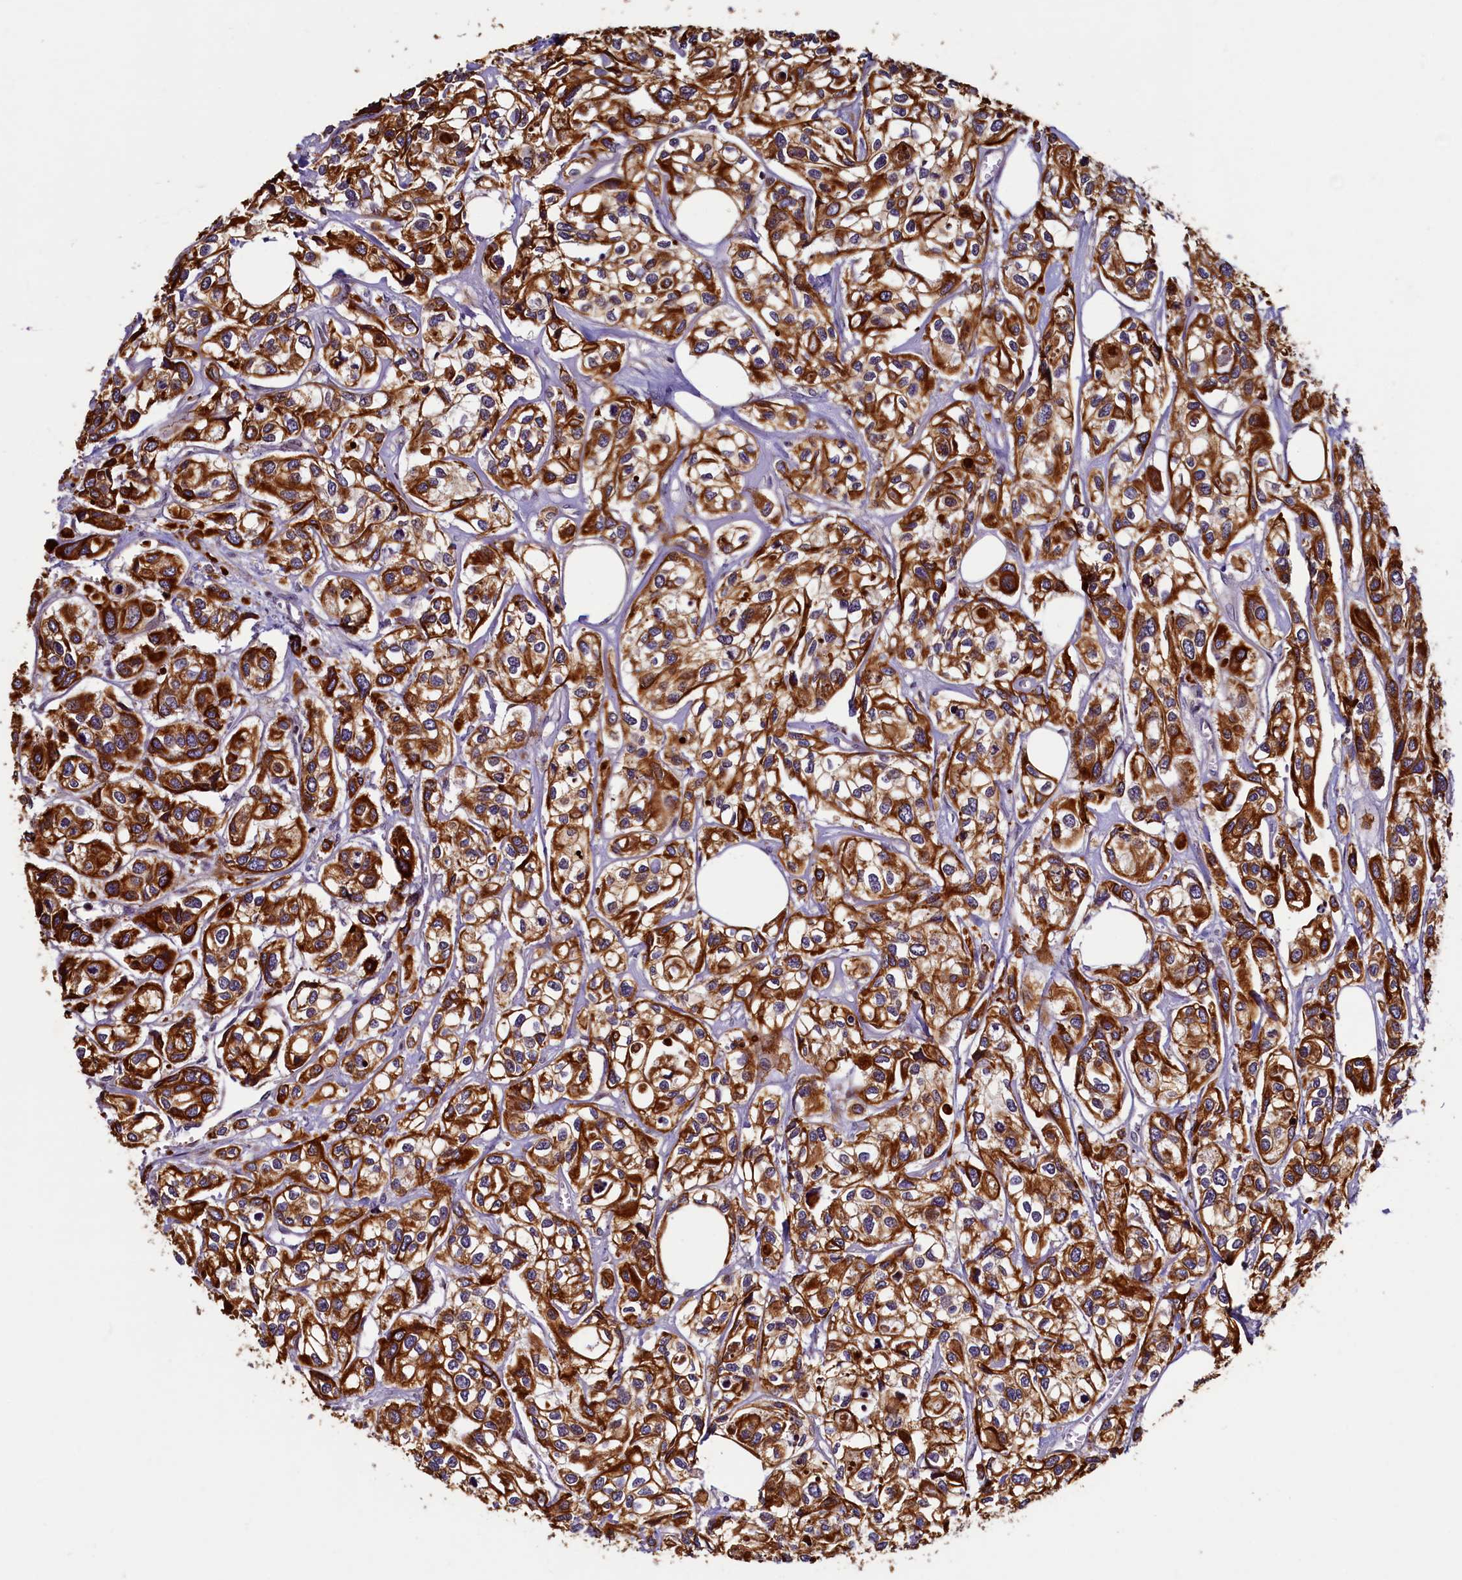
{"staining": {"intensity": "strong", "quantity": ">75%", "location": "cytoplasmic/membranous"}, "tissue": "urothelial cancer", "cell_type": "Tumor cells", "image_type": "cancer", "snomed": [{"axis": "morphology", "description": "Urothelial carcinoma, High grade"}, {"axis": "topography", "description": "Urinary bladder"}], "caption": "IHC (DAB (3,3'-diaminobenzidine)) staining of human urothelial carcinoma (high-grade) displays strong cytoplasmic/membranous protein expression in approximately >75% of tumor cells.", "gene": "NCKAP5L", "patient": {"sex": "male", "age": 67}}